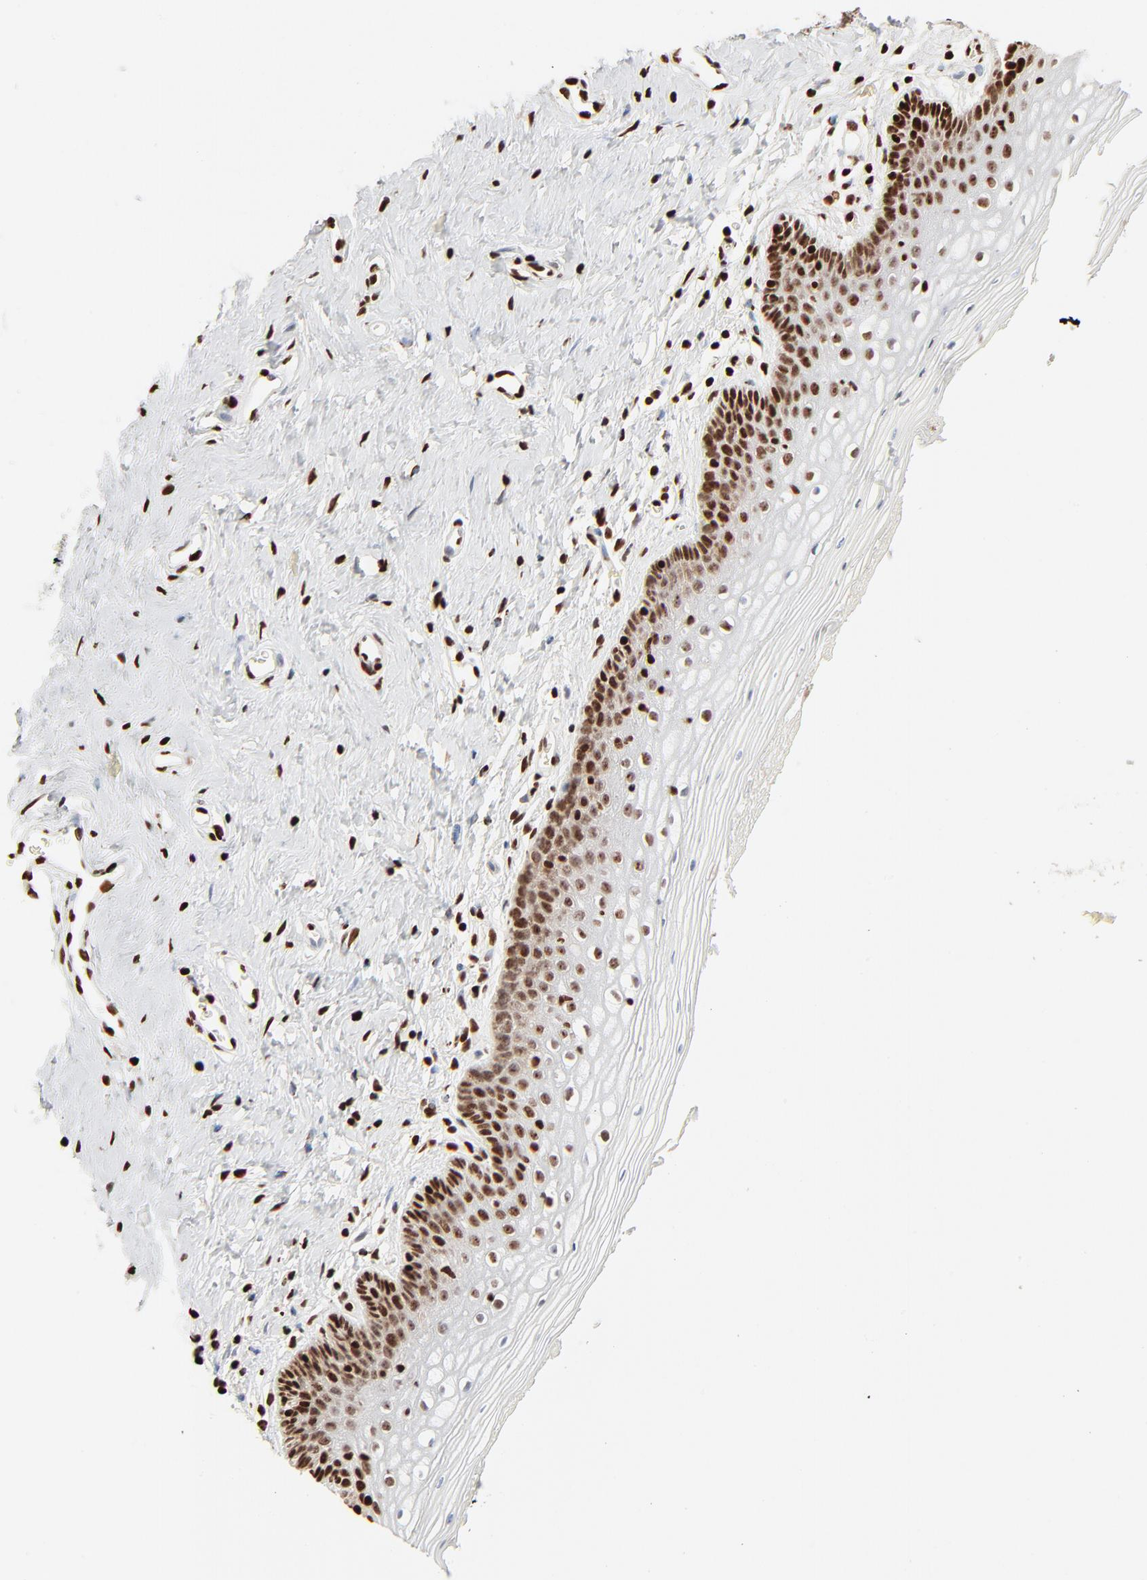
{"staining": {"intensity": "strong", "quantity": ">75%", "location": "nuclear"}, "tissue": "vagina", "cell_type": "Squamous epithelial cells", "image_type": "normal", "snomed": [{"axis": "morphology", "description": "Normal tissue, NOS"}, {"axis": "topography", "description": "Vagina"}], "caption": "Immunohistochemical staining of benign vagina exhibits >75% levels of strong nuclear protein staining in about >75% of squamous epithelial cells. Using DAB (3,3'-diaminobenzidine) (brown) and hematoxylin (blue) stains, captured at high magnification using brightfield microscopy.", "gene": "HMGB1", "patient": {"sex": "female", "age": 46}}